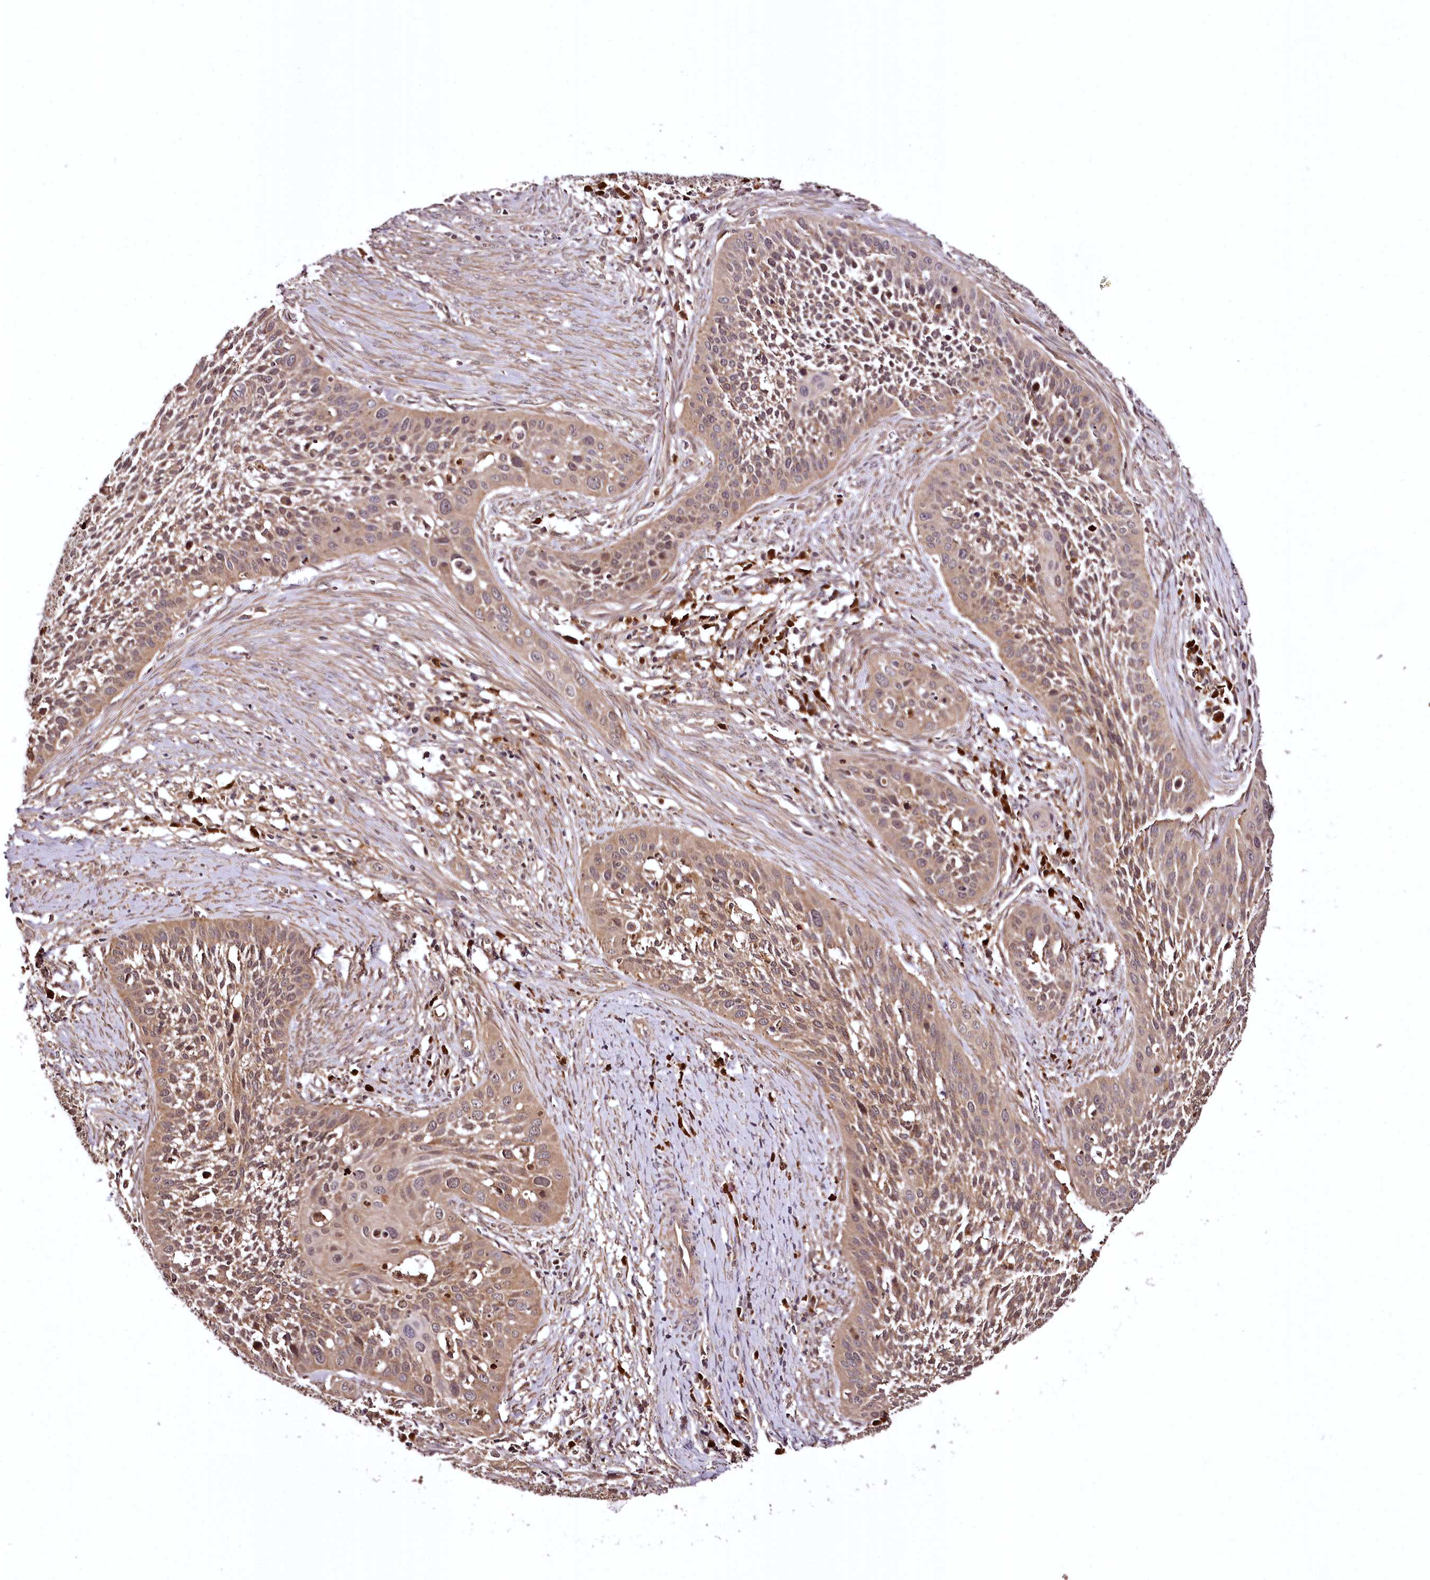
{"staining": {"intensity": "weak", "quantity": "25%-75%", "location": "cytoplasmic/membranous"}, "tissue": "cervical cancer", "cell_type": "Tumor cells", "image_type": "cancer", "snomed": [{"axis": "morphology", "description": "Squamous cell carcinoma, NOS"}, {"axis": "topography", "description": "Cervix"}], "caption": "Tumor cells display low levels of weak cytoplasmic/membranous expression in approximately 25%-75% of cells in squamous cell carcinoma (cervical).", "gene": "TTC12", "patient": {"sex": "female", "age": 34}}